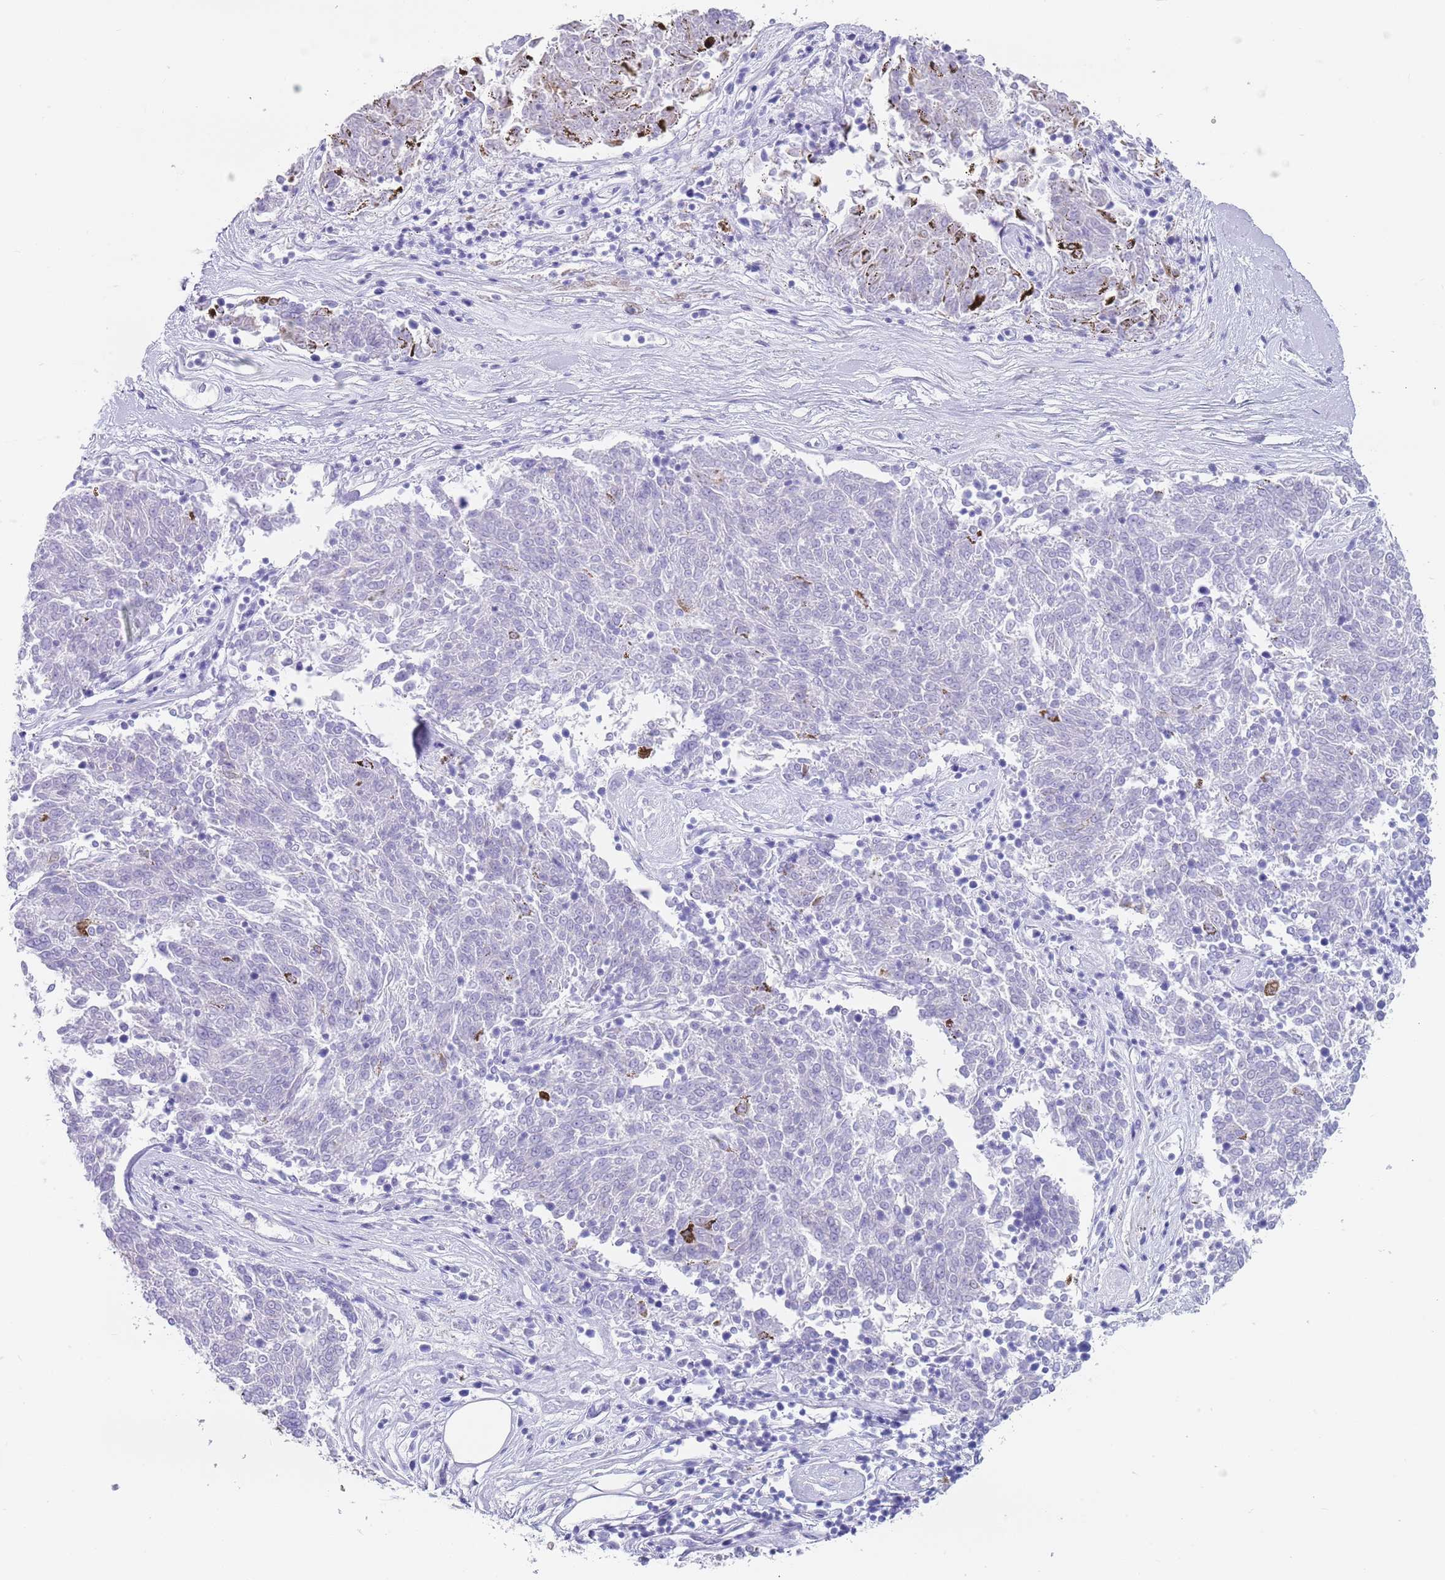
{"staining": {"intensity": "negative", "quantity": "none", "location": "none"}, "tissue": "melanoma", "cell_type": "Tumor cells", "image_type": "cancer", "snomed": [{"axis": "morphology", "description": "Malignant melanoma, NOS"}, {"axis": "topography", "description": "Skin"}], "caption": "Tumor cells show no significant protein staining in malignant melanoma.", "gene": "CPXM2", "patient": {"sex": "female", "age": 72}}